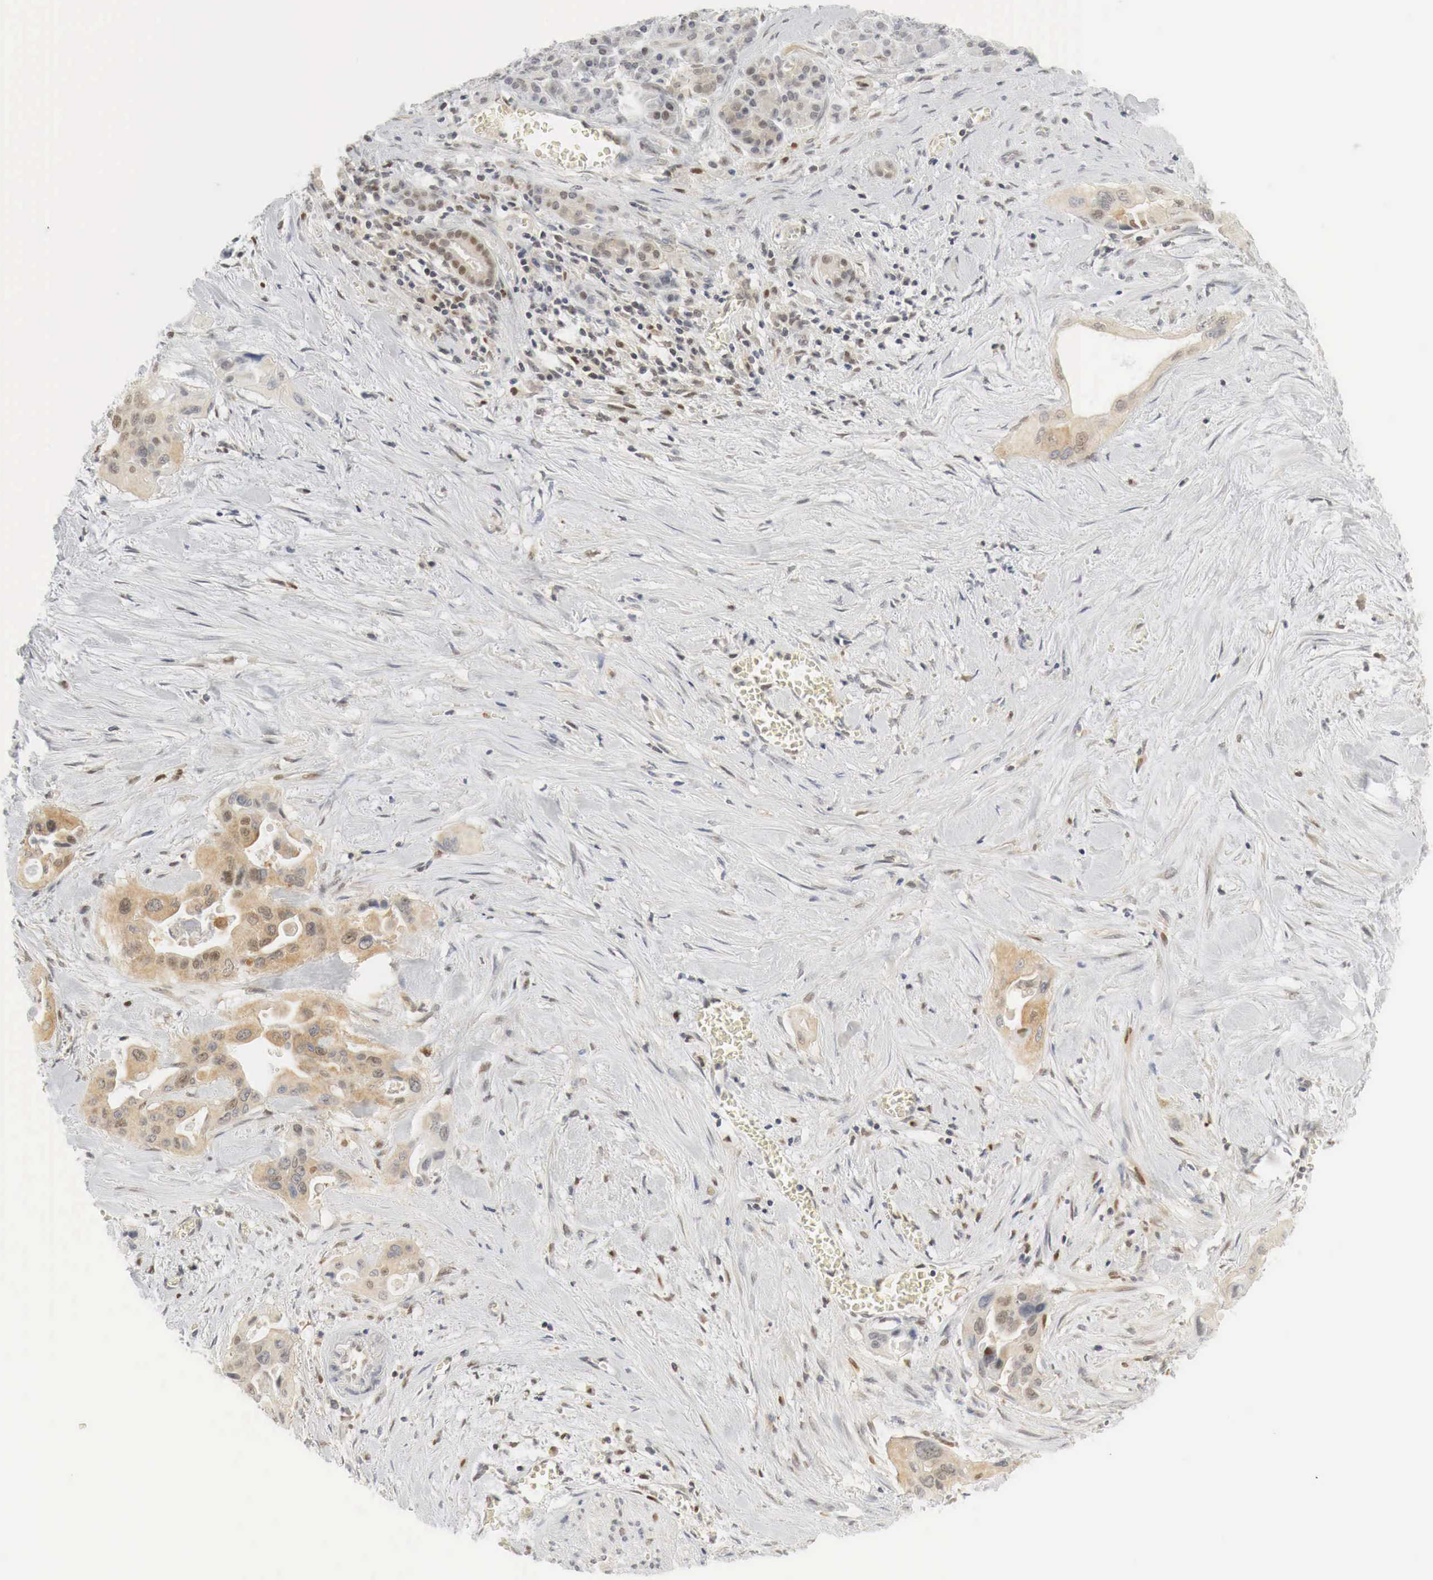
{"staining": {"intensity": "moderate", "quantity": "25%-75%", "location": "cytoplasmic/membranous,nuclear"}, "tissue": "pancreatic cancer", "cell_type": "Tumor cells", "image_type": "cancer", "snomed": [{"axis": "morphology", "description": "Adenocarcinoma, NOS"}, {"axis": "topography", "description": "Pancreas"}], "caption": "A brown stain labels moderate cytoplasmic/membranous and nuclear expression of a protein in human pancreatic adenocarcinoma tumor cells. Ihc stains the protein of interest in brown and the nuclei are stained blue.", "gene": "MYC", "patient": {"sex": "male", "age": 77}}